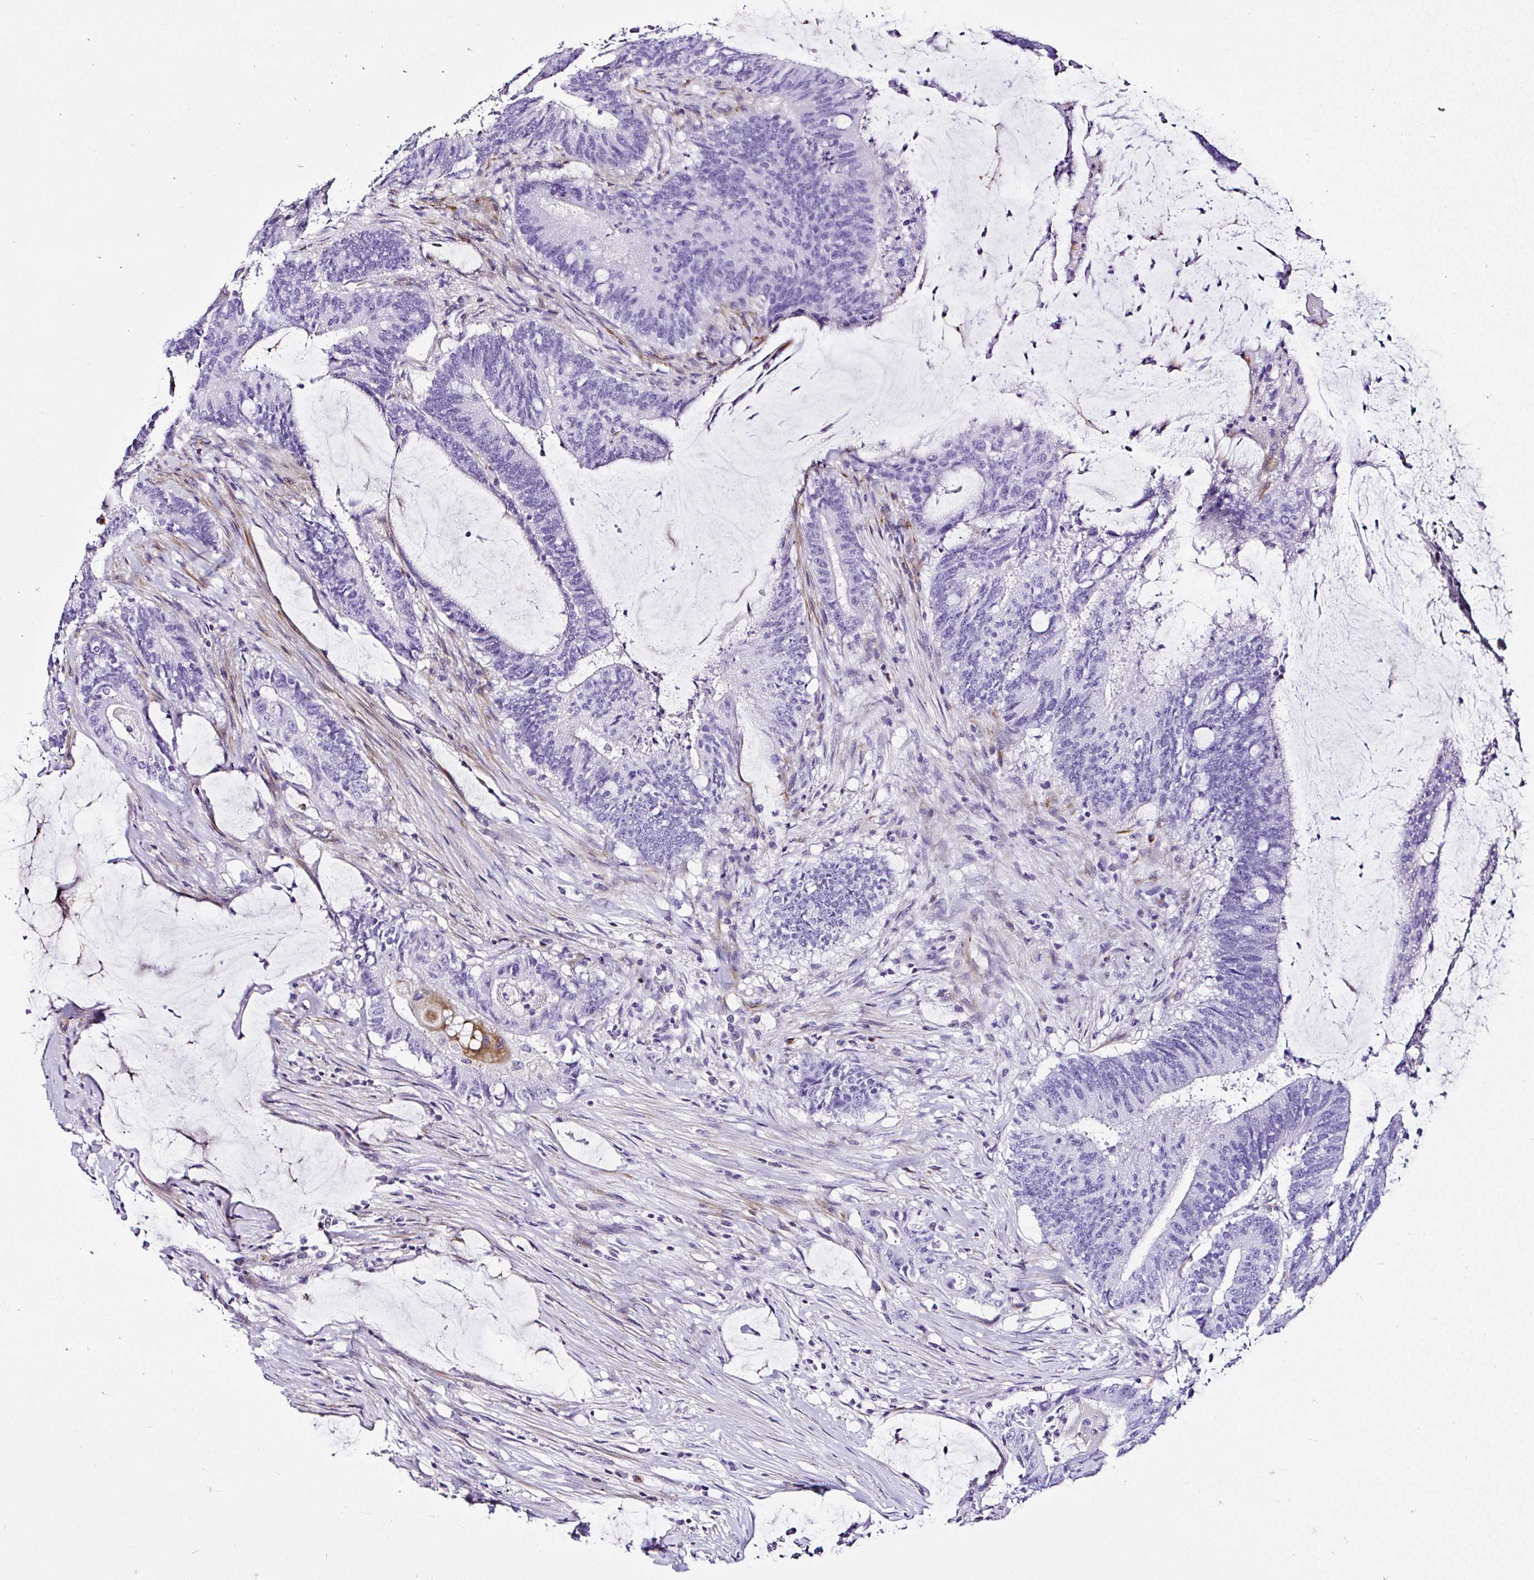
{"staining": {"intensity": "negative", "quantity": "none", "location": "none"}, "tissue": "colorectal cancer", "cell_type": "Tumor cells", "image_type": "cancer", "snomed": [{"axis": "morphology", "description": "Adenocarcinoma, NOS"}, {"axis": "topography", "description": "Colon"}], "caption": "This image is of colorectal cancer stained with immunohistochemistry to label a protein in brown with the nuclei are counter-stained blue. There is no positivity in tumor cells. Brightfield microscopy of IHC stained with DAB (3,3'-diaminobenzidine) (brown) and hematoxylin (blue), captured at high magnification.", "gene": "DEPDC5", "patient": {"sex": "female", "age": 43}}